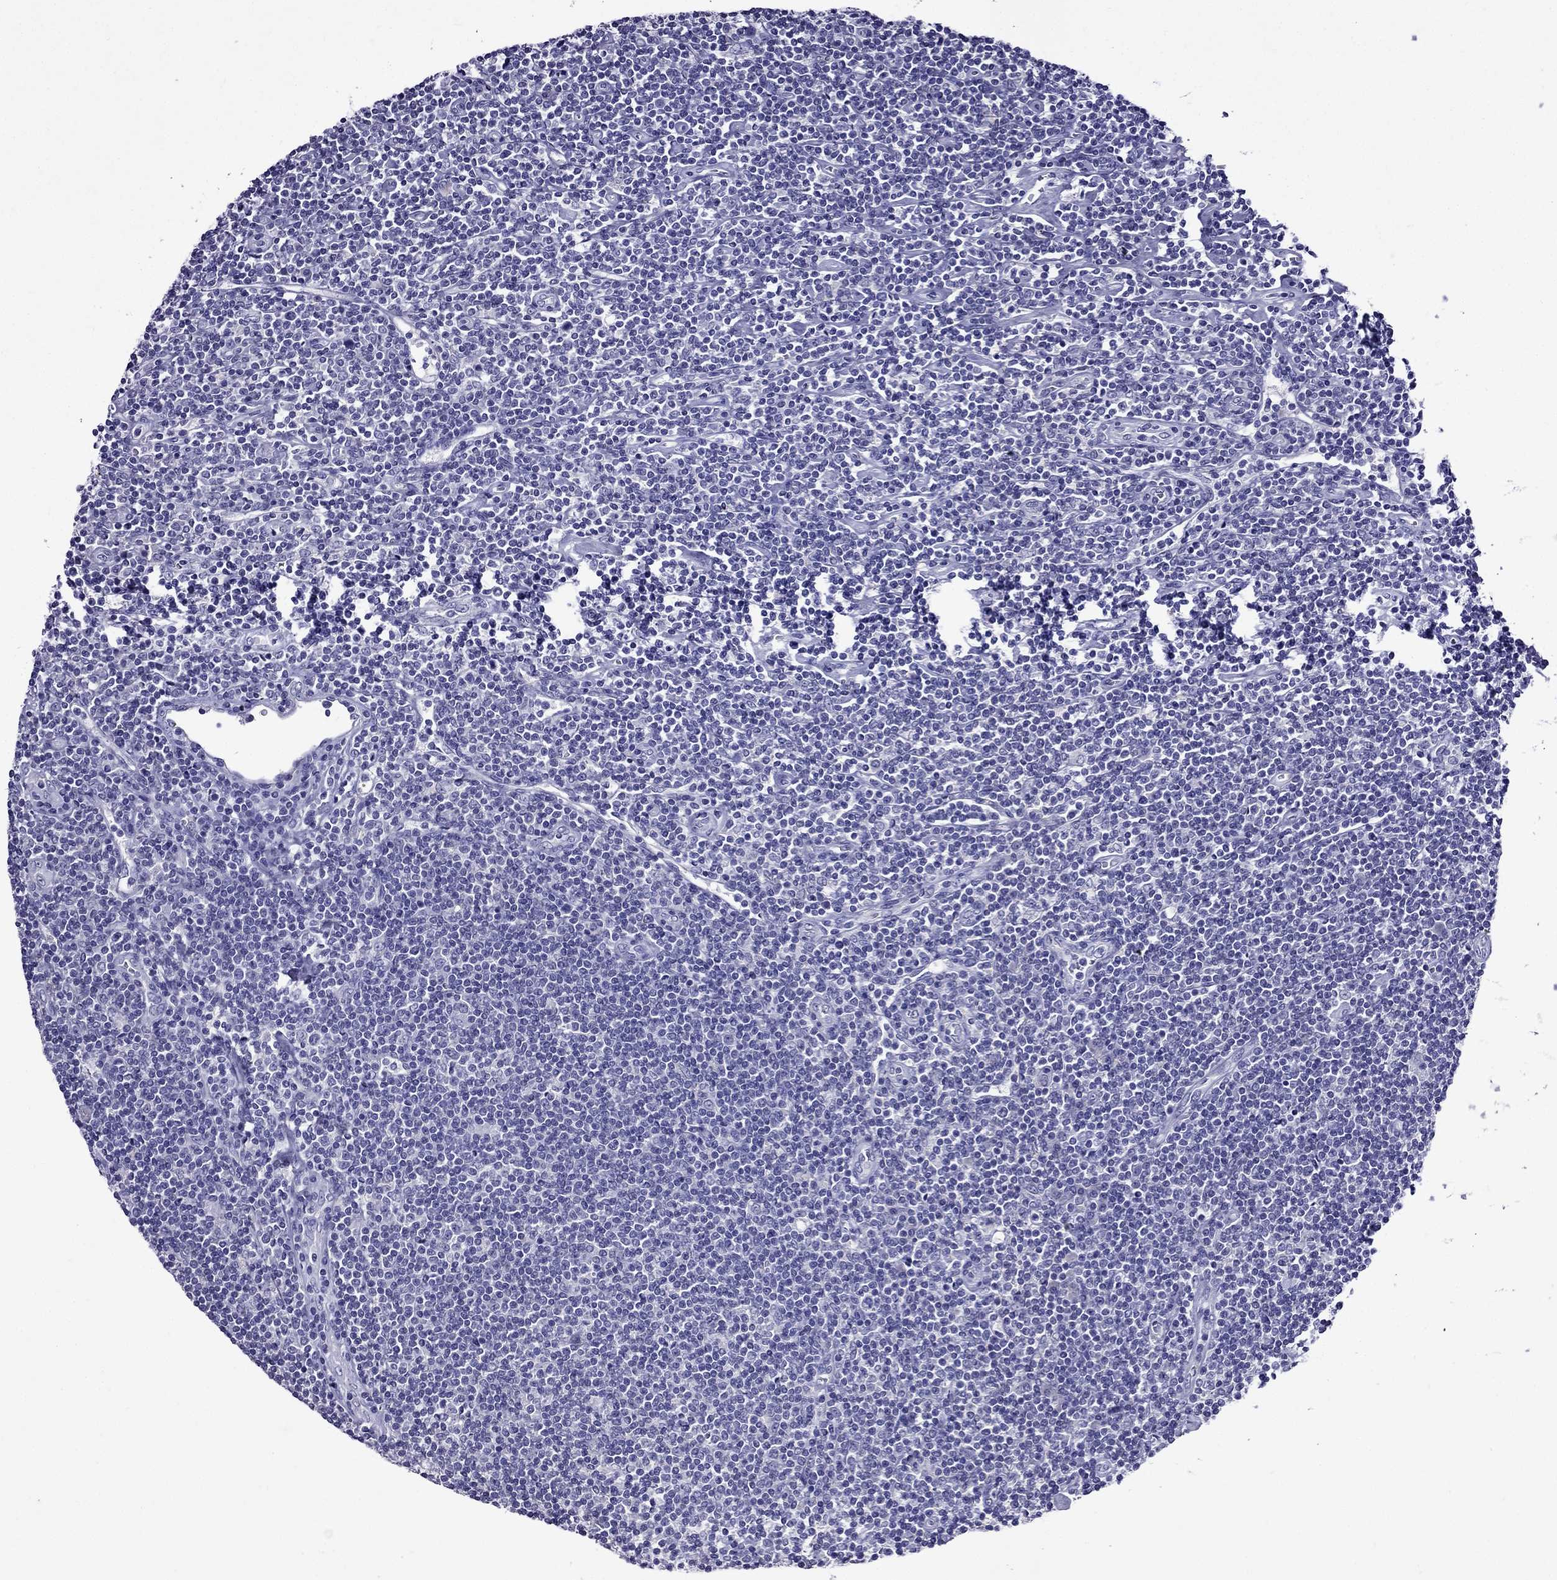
{"staining": {"intensity": "negative", "quantity": "none", "location": "none"}, "tissue": "lymphoma", "cell_type": "Tumor cells", "image_type": "cancer", "snomed": [{"axis": "morphology", "description": "Hodgkin's disease, NOS"}, {"axis": "topography", "description": "Lymph node"}], "caption": "An immunohistochemistry image of lymphoma is shown. There is no staining in tumor cells of lymphoma.", "gene": "DNAH17", "patient": {"sex": "male", "age": 40}}